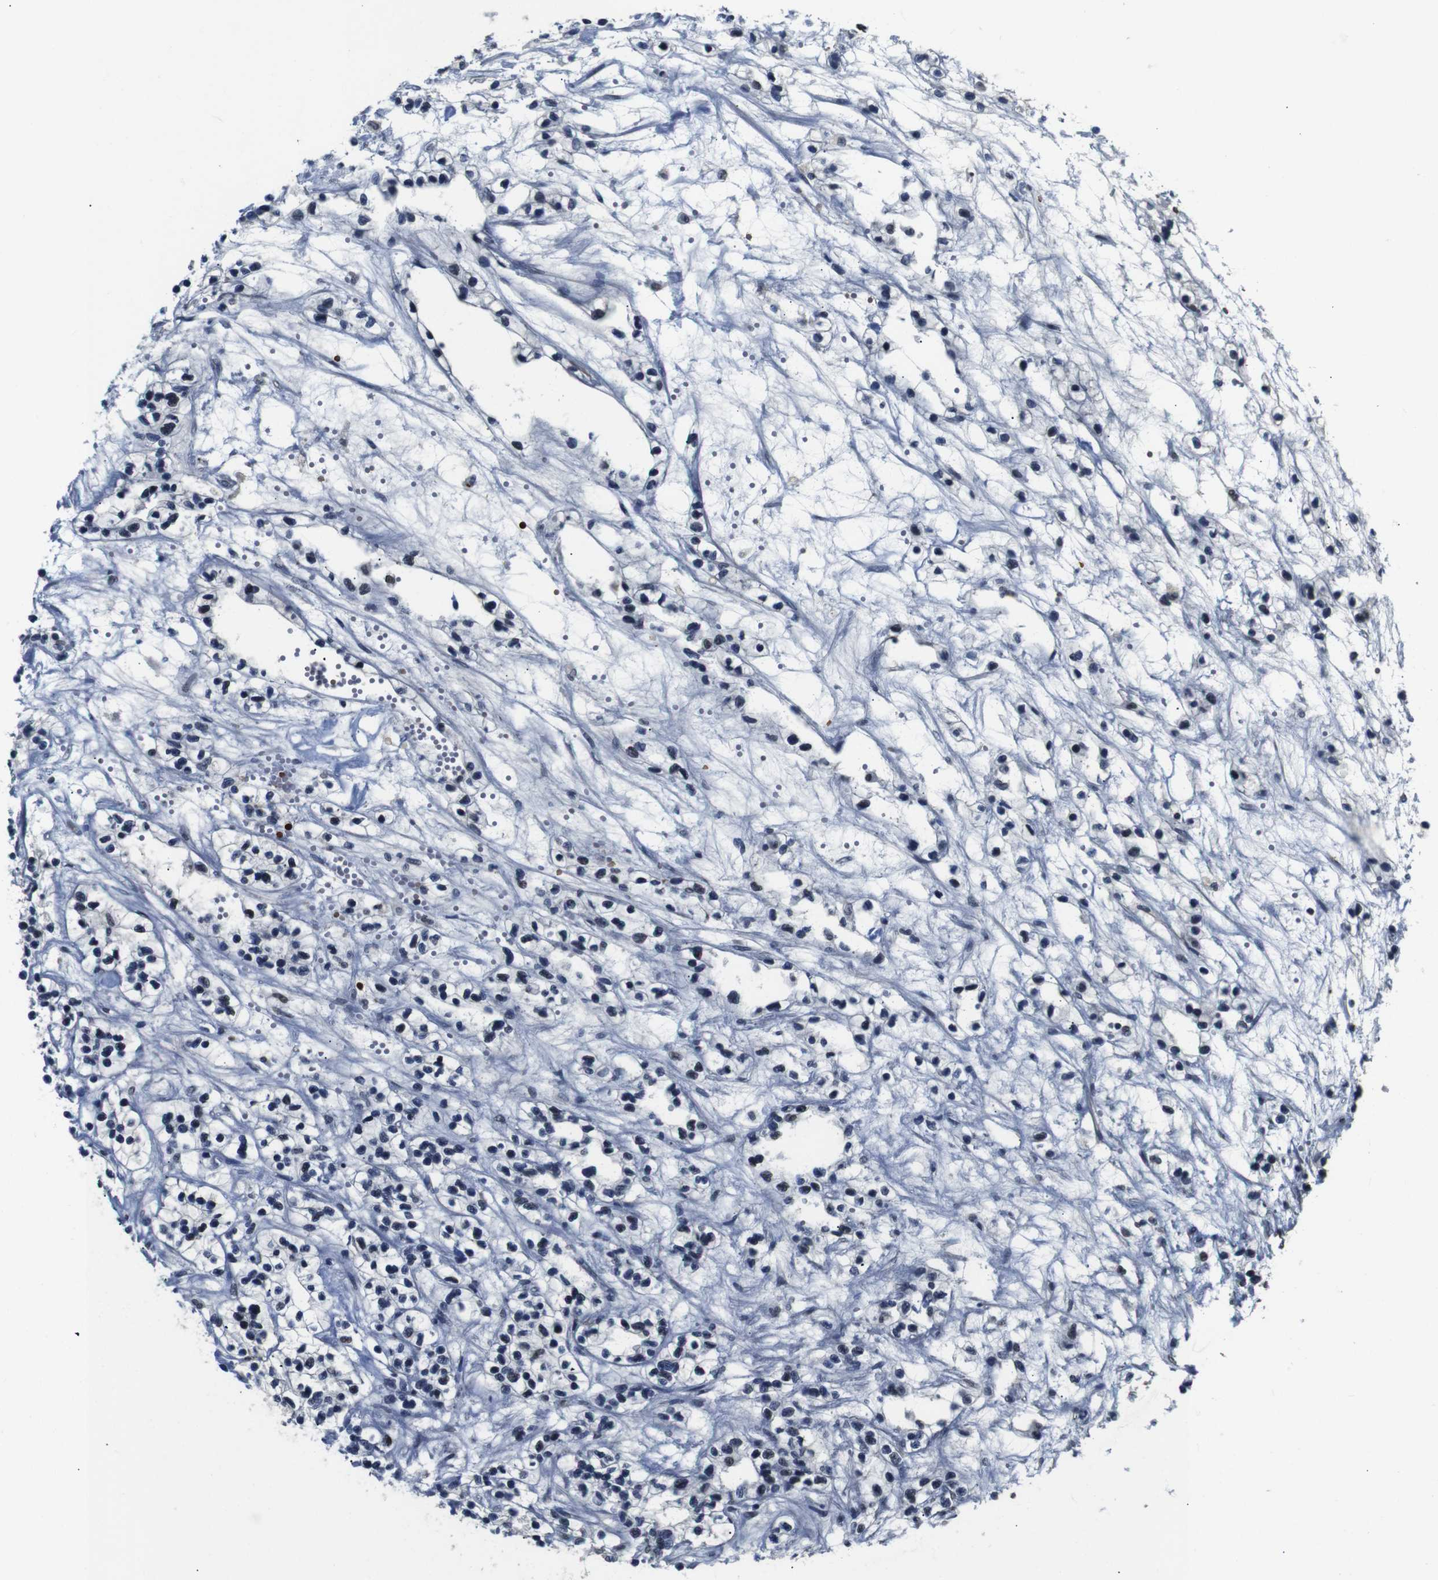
{"staining": {"intensity": "negative", "quantity": "none", "location": "none"}, "tissue": "renal cancer", "cell_type": "Tumor cells", "image_type": "cancer", "snomed": [{"axis": "morphology", "description": "Adenocarcinoma, NOS"}, {"axis": "topography", "description": "Kidney"}], "caption": "Tumor cells are negative for protein expression in human renal cancer (adenocarcinoma). (Stains: DAB (3,3'-diaminobenzidine) IHC with hematoxylin counter stain, Microscopy: brightfield microscopy at high magnification).", "gene": "ILDR2", "patient": {"sex": "female", "age": 57}}